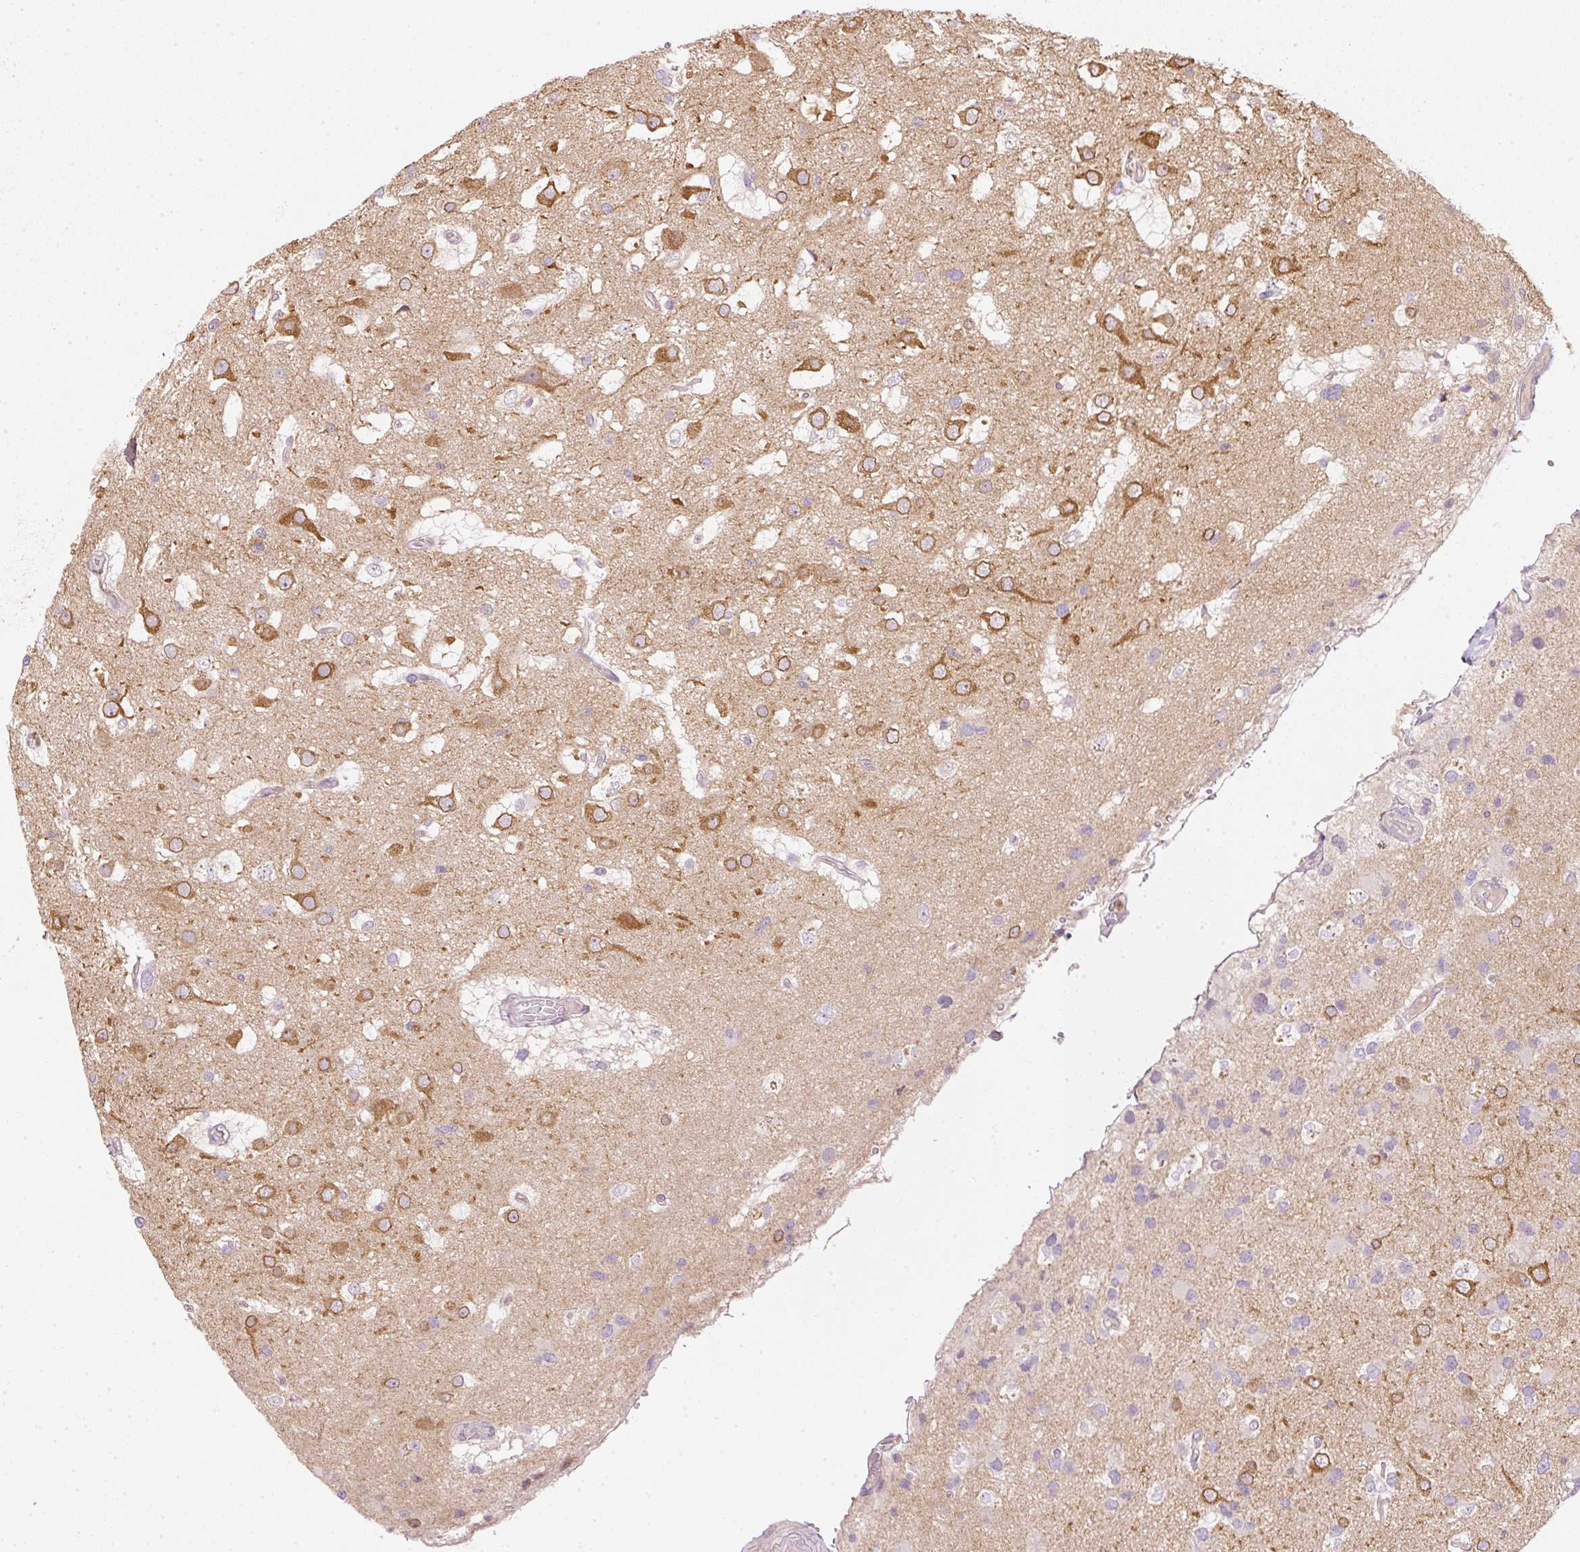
{"staining": {"intensity": "negative", "quantity": "none", "location": "none"}, "tissue": "glioma", "cell_type": "Tumor cells", "image_type": "cancer", "snomed": [{"axis": "morphology", "description": "Glioma, malignant, High grade"}, {"axis": "topography", "description": "Brain"}], "caption": "Micrograph shows no significant protein positivity in tumor cells of glioma.", "gene": "CTTNBP2", "patient": {"sex": "male", "age": 53}}